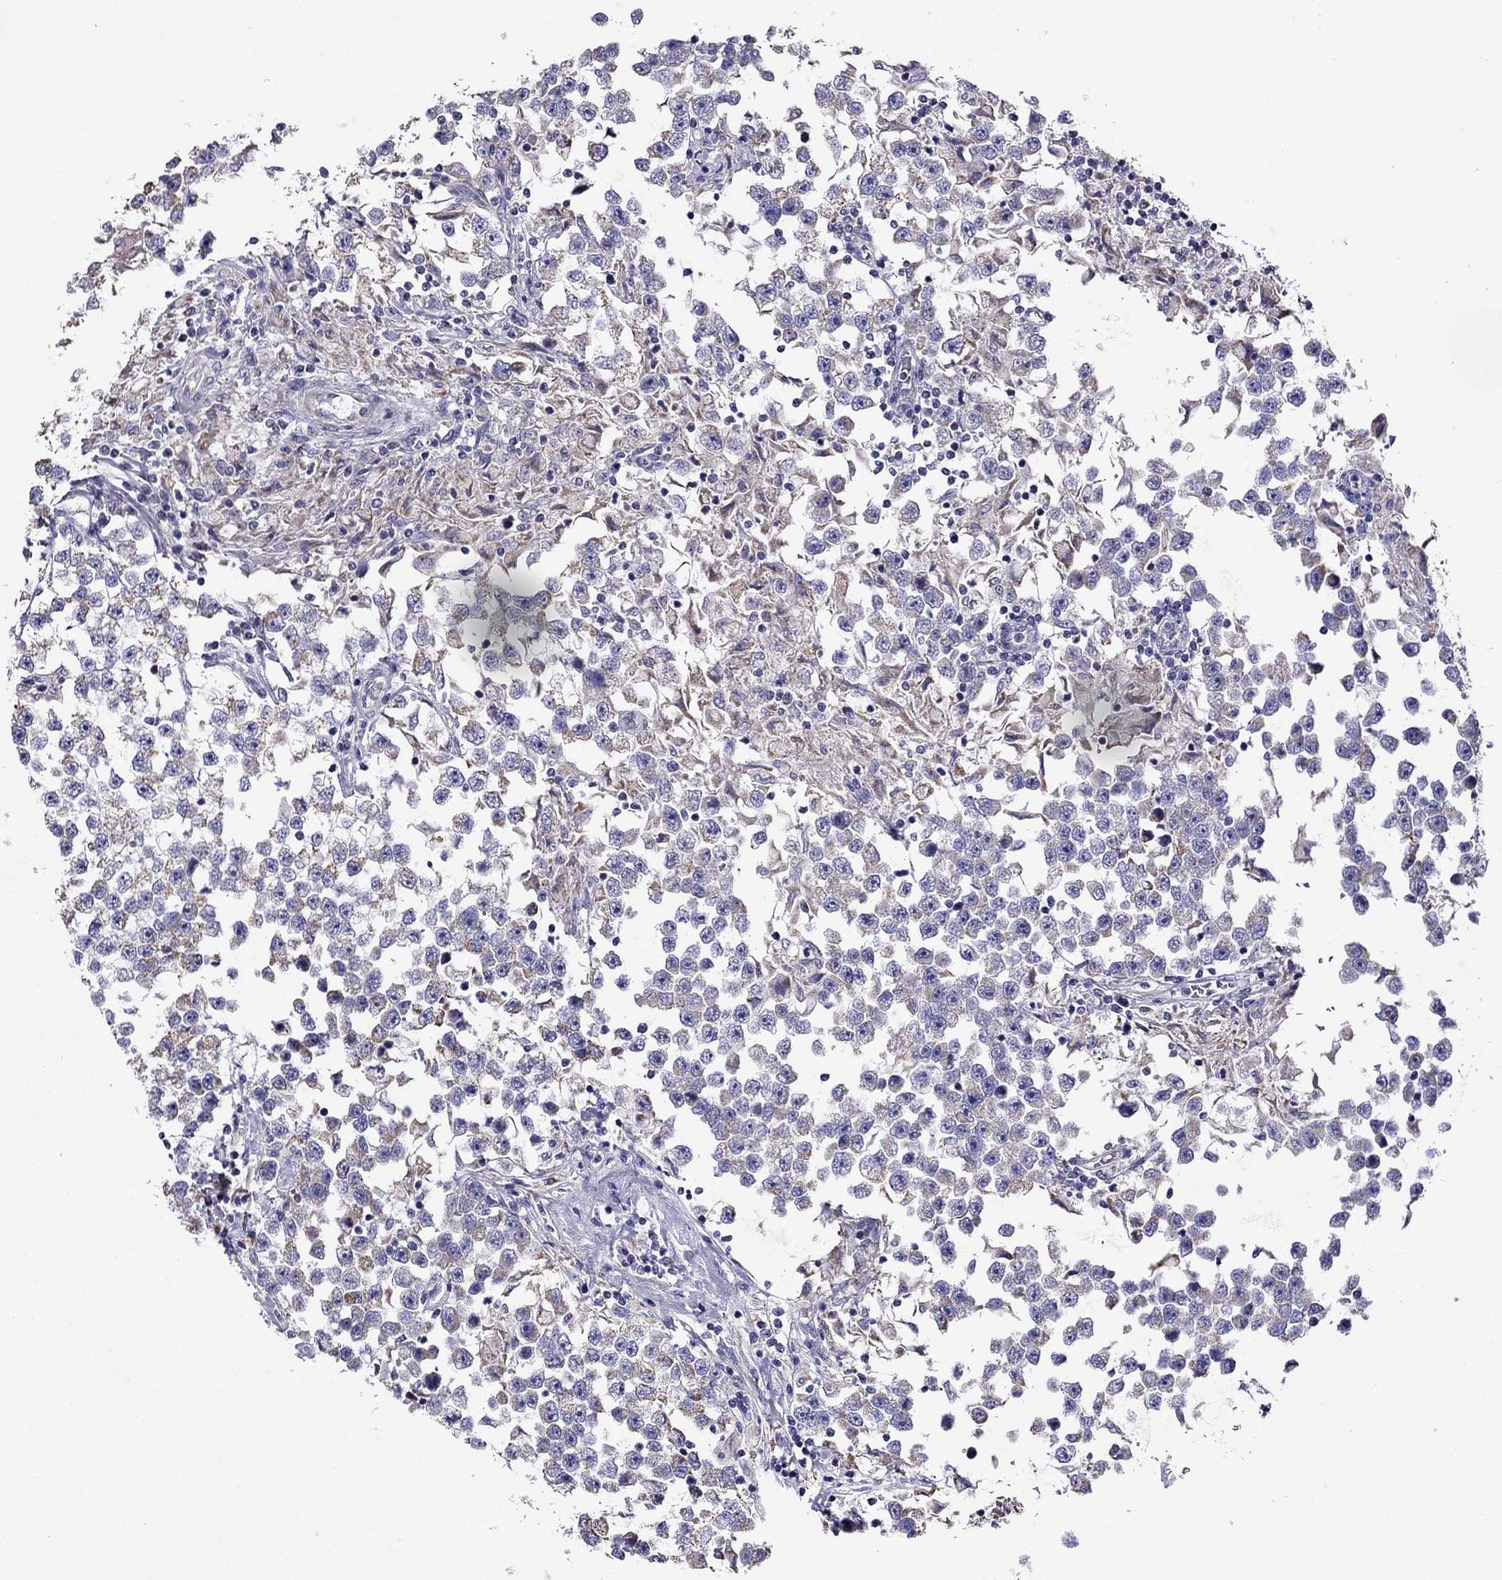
{"staining": {"intensity": "weak", "quantity": ">75%", "location": "cytoplasmic/membranous"}, "tissue": "testis cancer", "cell_type": "Tumor cells", "image_type": "cancer", "snomed": [{"axis": "morphology", "description": "Seminoma, NOS"}, {"axis": "topography", "description": "Testis"}], "caption": "Seminoma (testis) stained with a brown dye reveals weak cytoplasmic/membranous positive expression in about >75% of tumor cells.", "gene": "DSC1", "patient": {"sex": "male", "age": 46}}